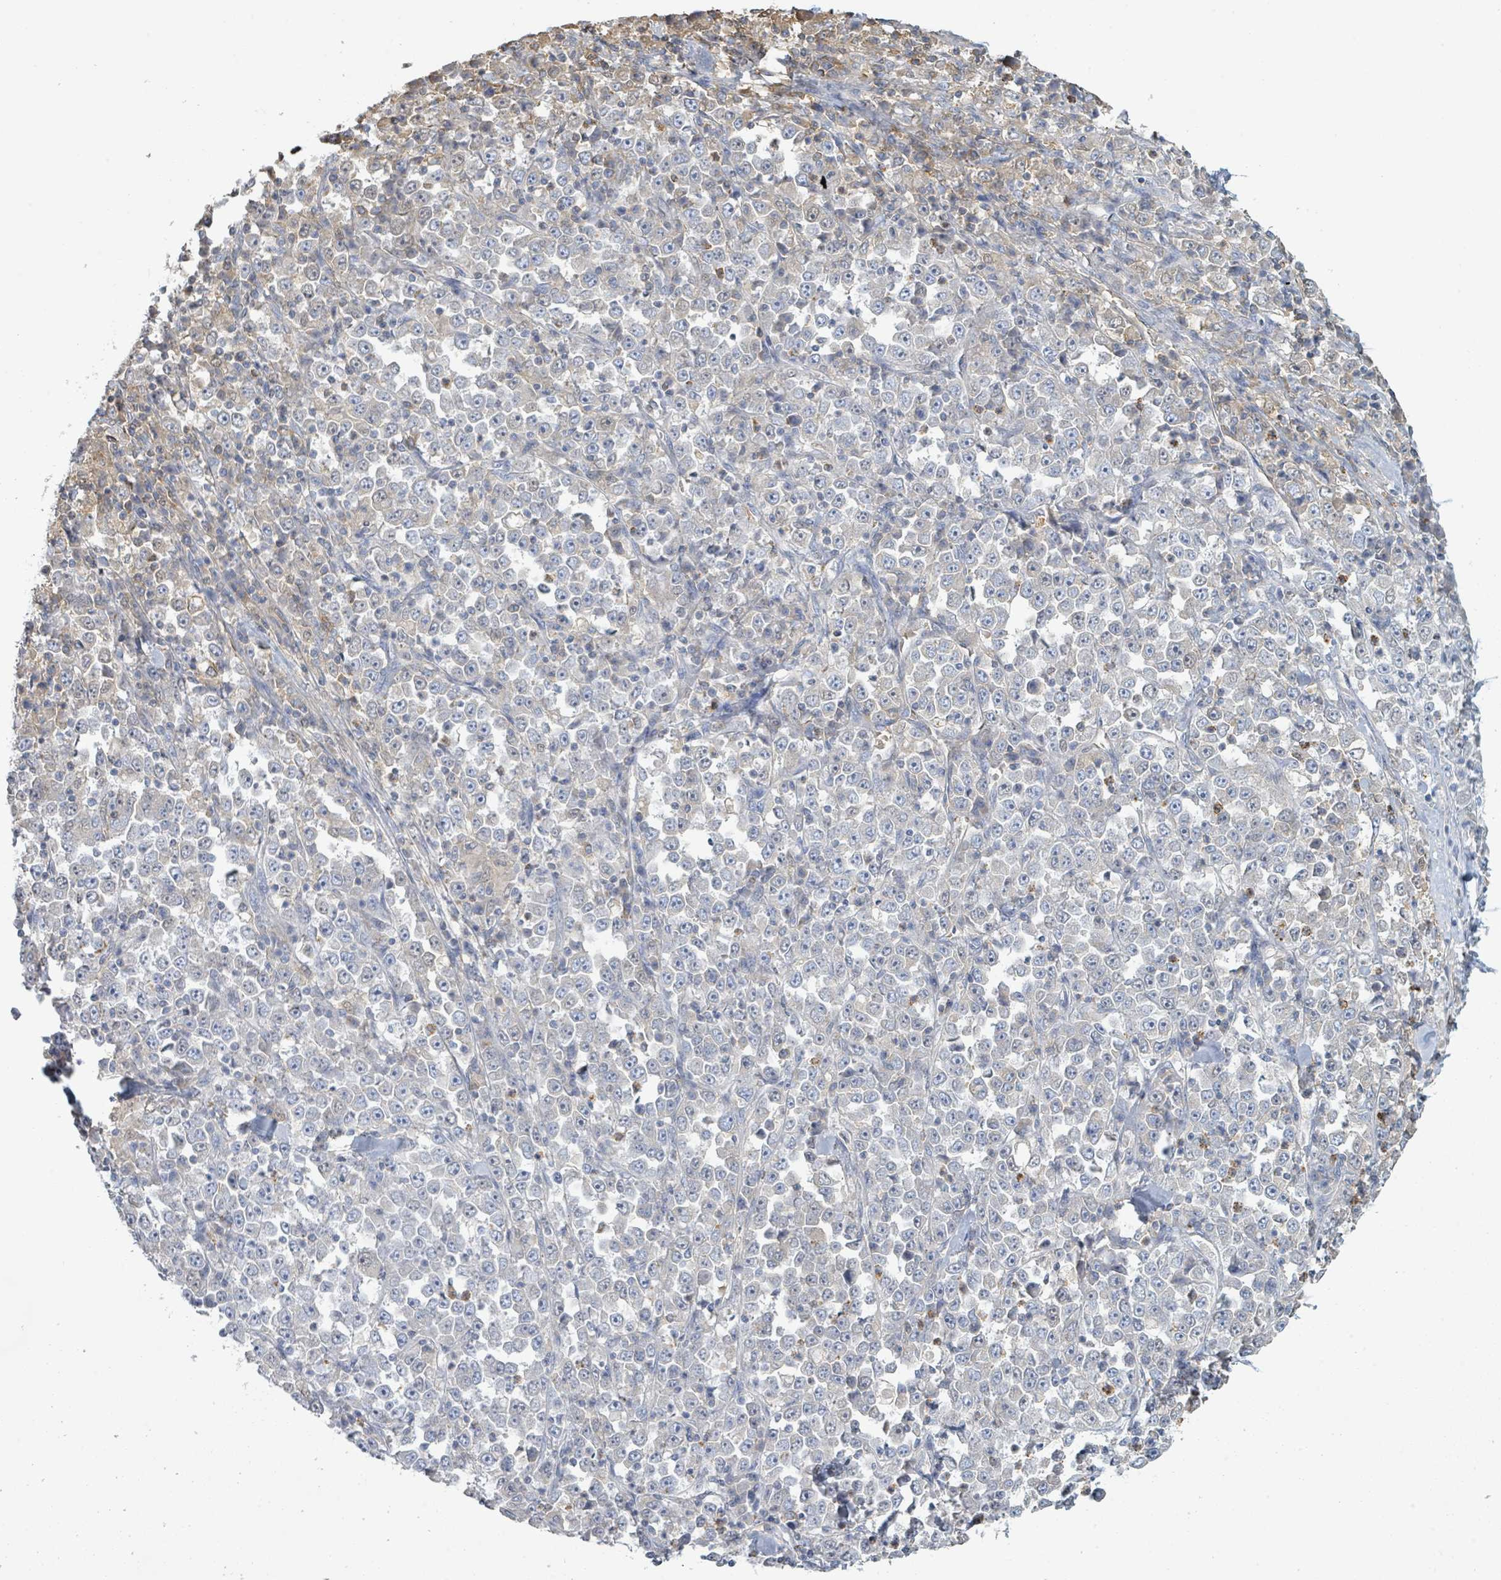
{"staining": {"intensity": "negative", "quantity": "none", "location": "none"}, "tissue": "stomach cancer", "cell_type": "Tumor cells", "image_type": "cancer", "snomed": [{"axis": "morphology", "description": "Normal tissue, NOS"}, {"axis": "morphology", "description": "Adenocarcinoma, NOS"}, {"axis": "topography", "description": "Stomach, upper"}, {"axis": "topography", "description": "Stomach"}], "caption": "Immunohistochemistry (IHC) histopathology image of human stomach cancer stained for a protein (brown), which demonstrates no staining in tumor cells. Brightfield microscopy of immunohistochemistry stained with DAB (3,3'-diaminobenzidine) (brown) and hematoxylin (blue), captured at high magnification.", "gene": "PGA3", "patient": {"sex": "male", "age": 59}}